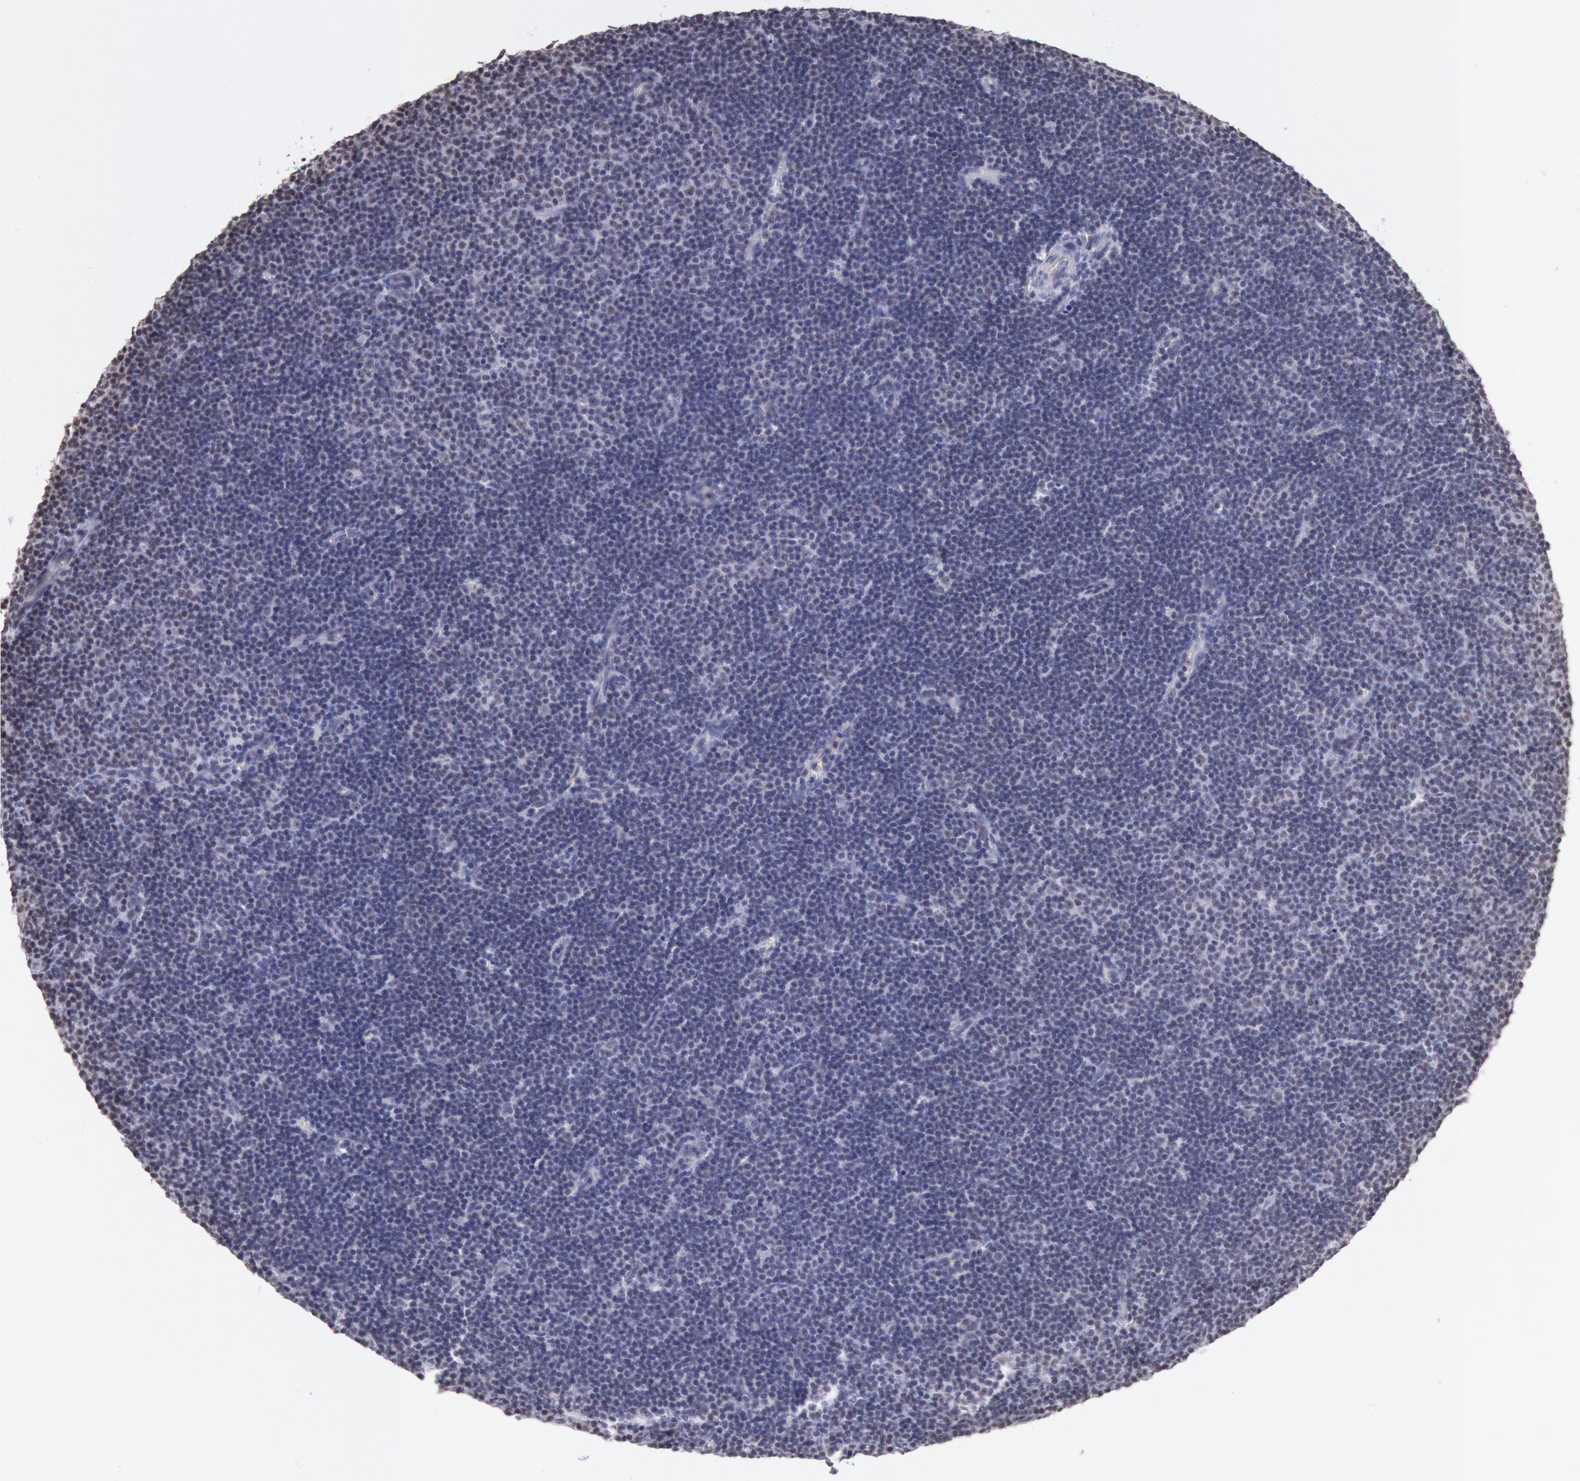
{"staining": {"intensity": "negative", "quantity": "none", "location": "none"}, "tissue": "lymphoma", "cell_type": "Tumor cells", "image_type": "cancer", "snomed": [{"axis": "morphology", "description": "Malignant lymphoma, non-Hodgkin's type, Low grade"}, {"axis": "topography", "description": "Lymph node"}], "caption": "IHC image of human malignant lymphoma, non-Hodgkin's type (low-grade) stained for a protein (brown), which reveals no expression in tumor cells.", "gene": "SNRPD3", "patient": {"sex": "male", "age": 57}}